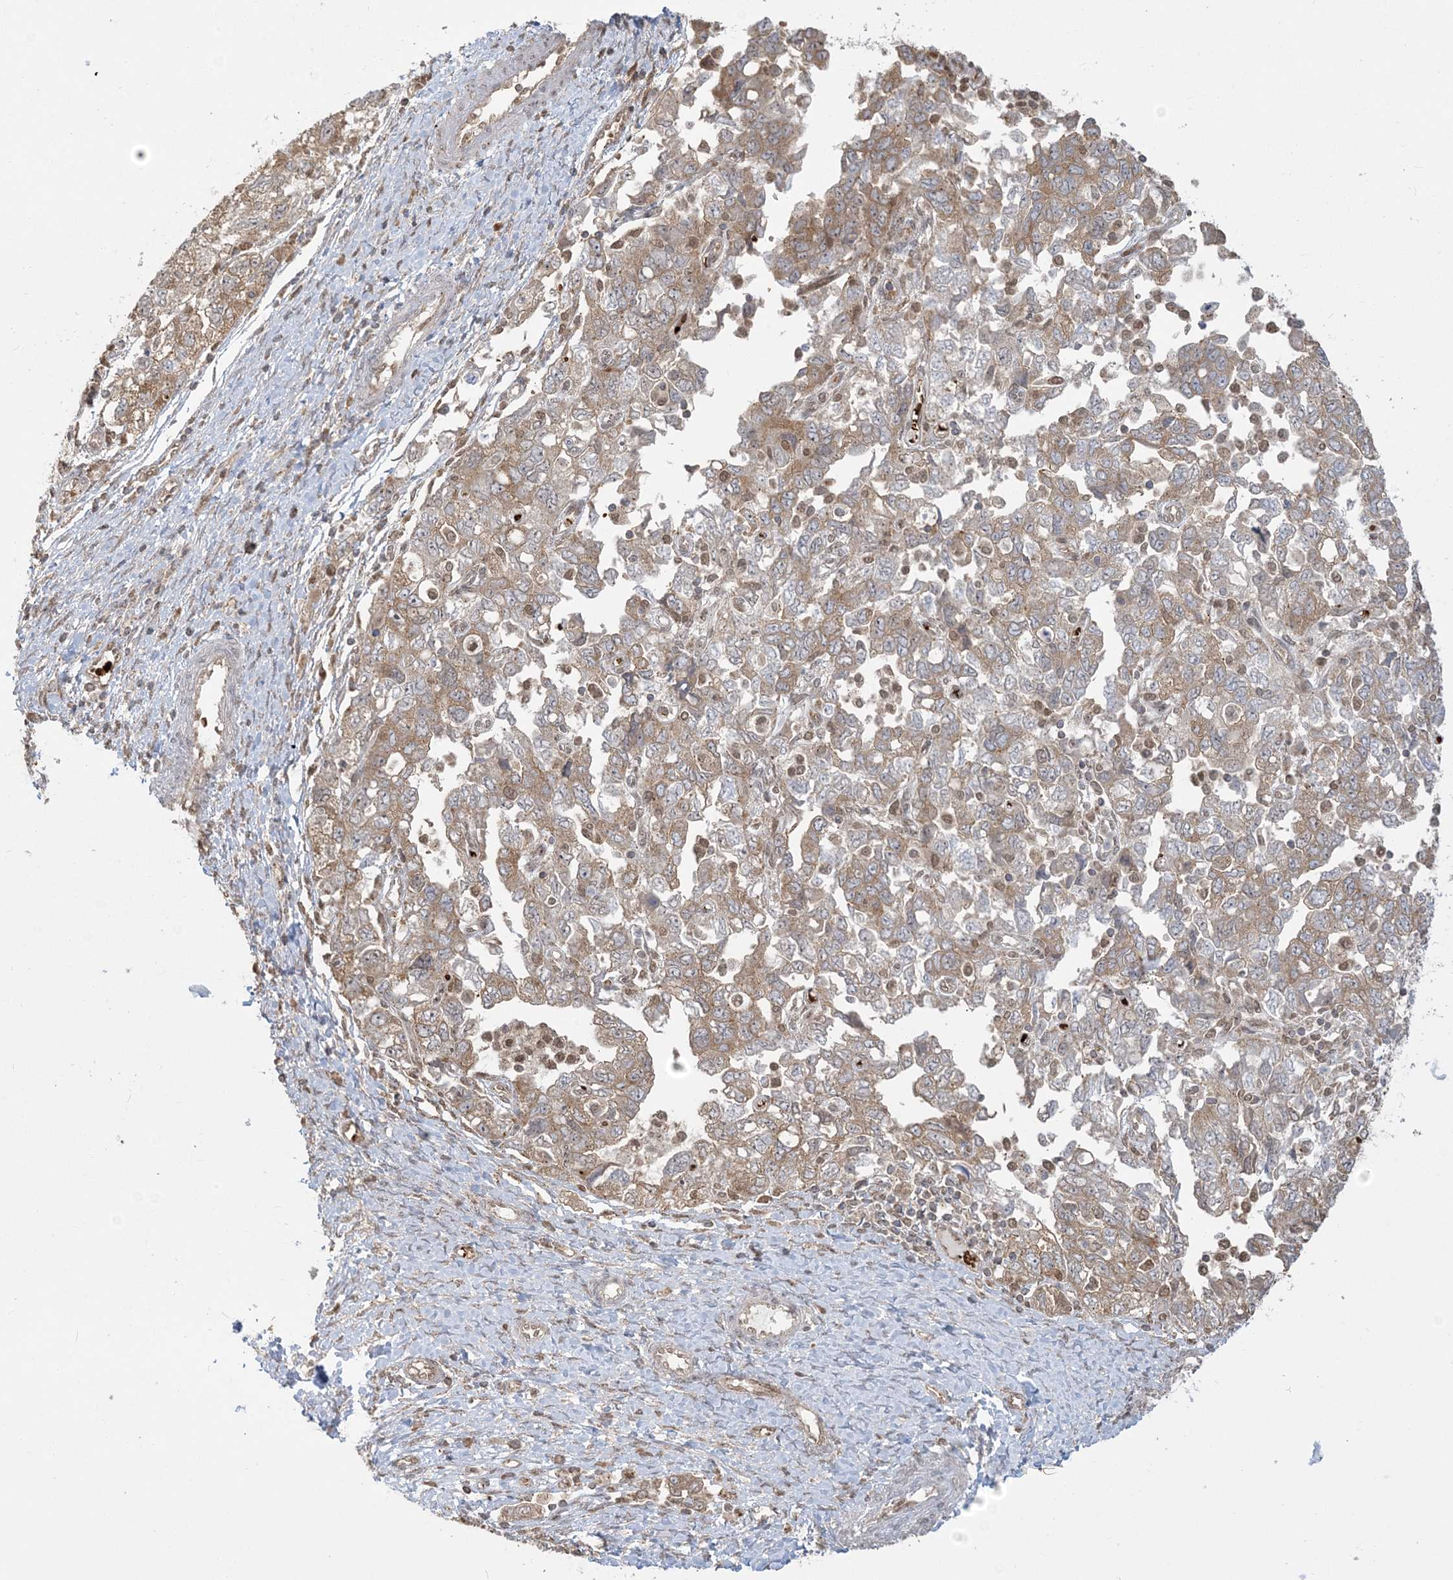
{"staining": {"intensity": "moderate", "quantity": "25%-75%", "location": "cytoplasmic/membranous"}, "tissue": "ovarian cancer", "cell_type": "Tumor cells", "image_type": "cancer", "snomed": [{"axis": "morphology", "description": "Carcinoma, NOS"}, {"axis": "morphology", "description": "Cystadenocarcinoma, serous, NOS"}, {"axis": "topography", "description": "Ovary"}], "caption": "Immunohistochemistry (IHC) (DAB (3,3'-diaminobenzidine)) staining of ovarian cancer (carcinoma) demonstrates moderate cytoplasmic/membranous protein expression in about 25%-75% of tumor cells.", "gene": "ABCF3", "patient": {"sex": "female", "age": 69}}